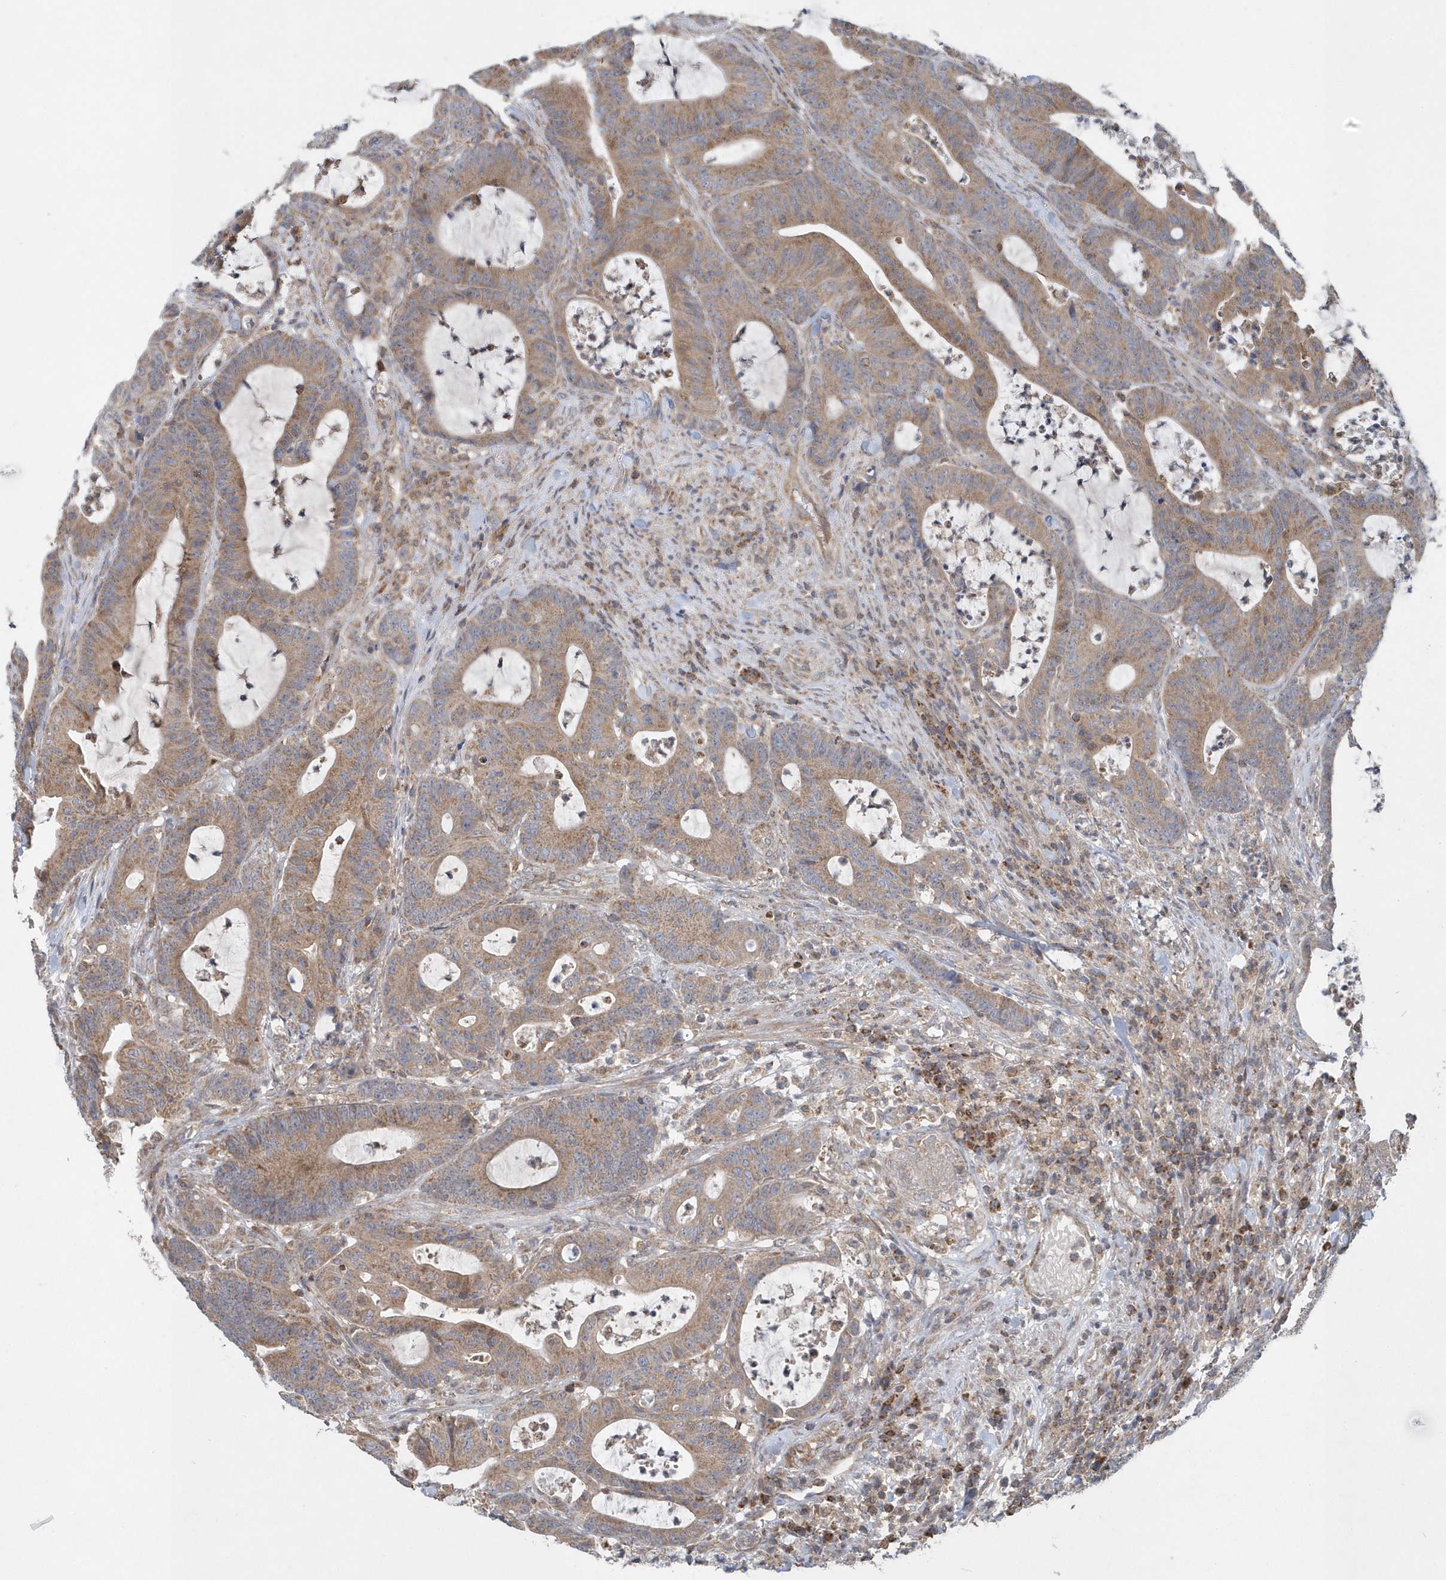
{"staining": {"intensity": "moderate", "quantity": ">75%", "location": "cytoplasmic/membranous"}, "tissue": "colorectal cancer", "cell_type": "Tumor cells", "image_type": "cancer", "snomed": [{"axis": "morphology", "description": "Adenocarcinoma, NOS"}, {"axis": "topography", "description": "Colon"}], "caption": "Colorectal cancer stained for a protein exhibits moderate cytoplasmic/membranous positivity in tumor cells.", "gene": "PPP1R7", "patient": {"sex": "female", "age": 84}}